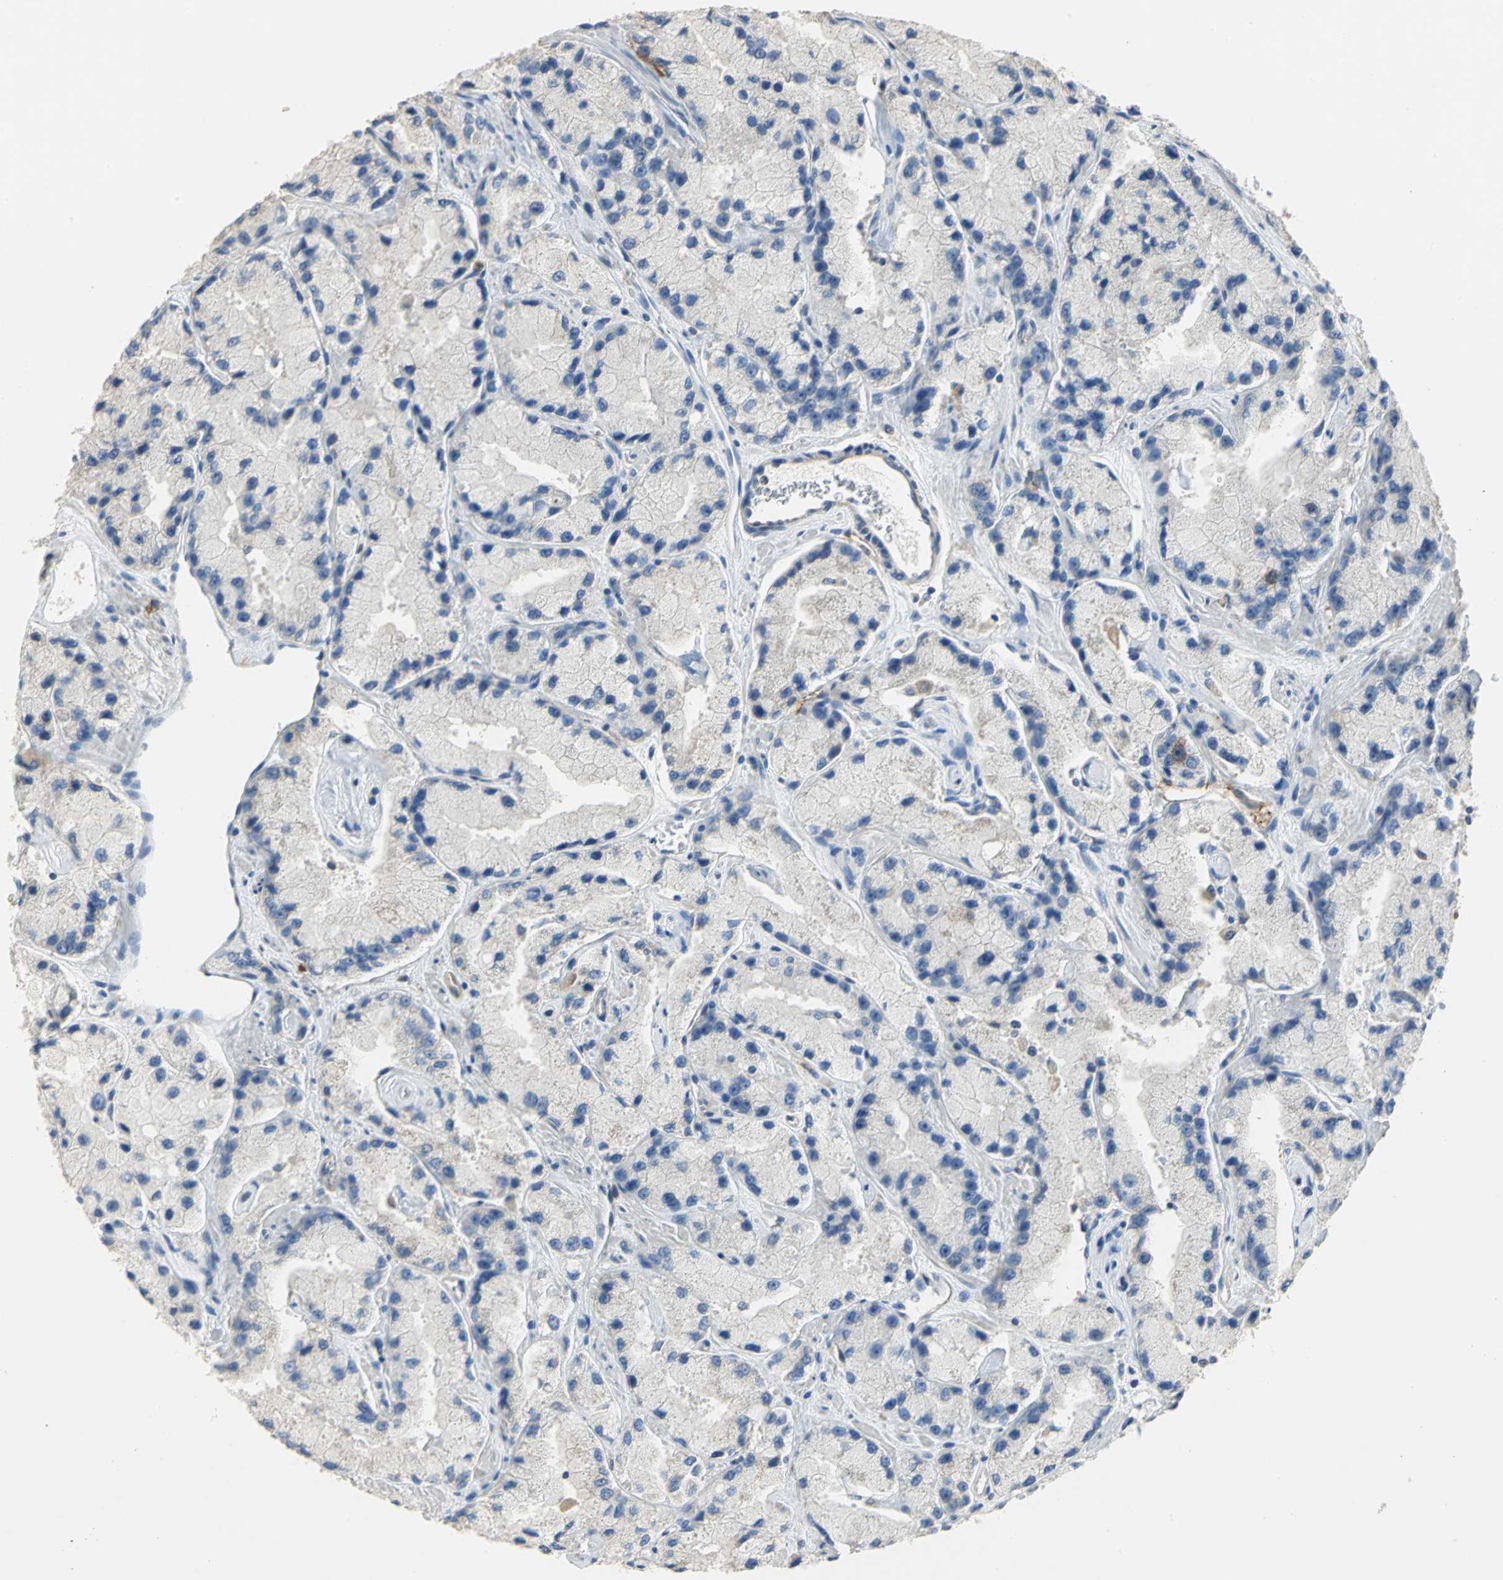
{"staining": {"intensity": "negative", "quantity": "none", "location": "none"}, "tissue": "prostate cancer", "cell_type": "Tumor cells", "image_type": "cancer", "snomed": [{"axis": "morphology", "description": "Adenocarcinoma, High grade"}, {"axis": "topography", "description": "Prostate"}], "caption": "High magnification brightfield microscopy of prostate cancer (high-grade adenocarcinoma) stained with DAB (brown) and counterstained with hematoxylin (blue): tumor cells show no significant staining.", "gene": "DLGAP5", "patient": {"sex": "male", "age": 58}}